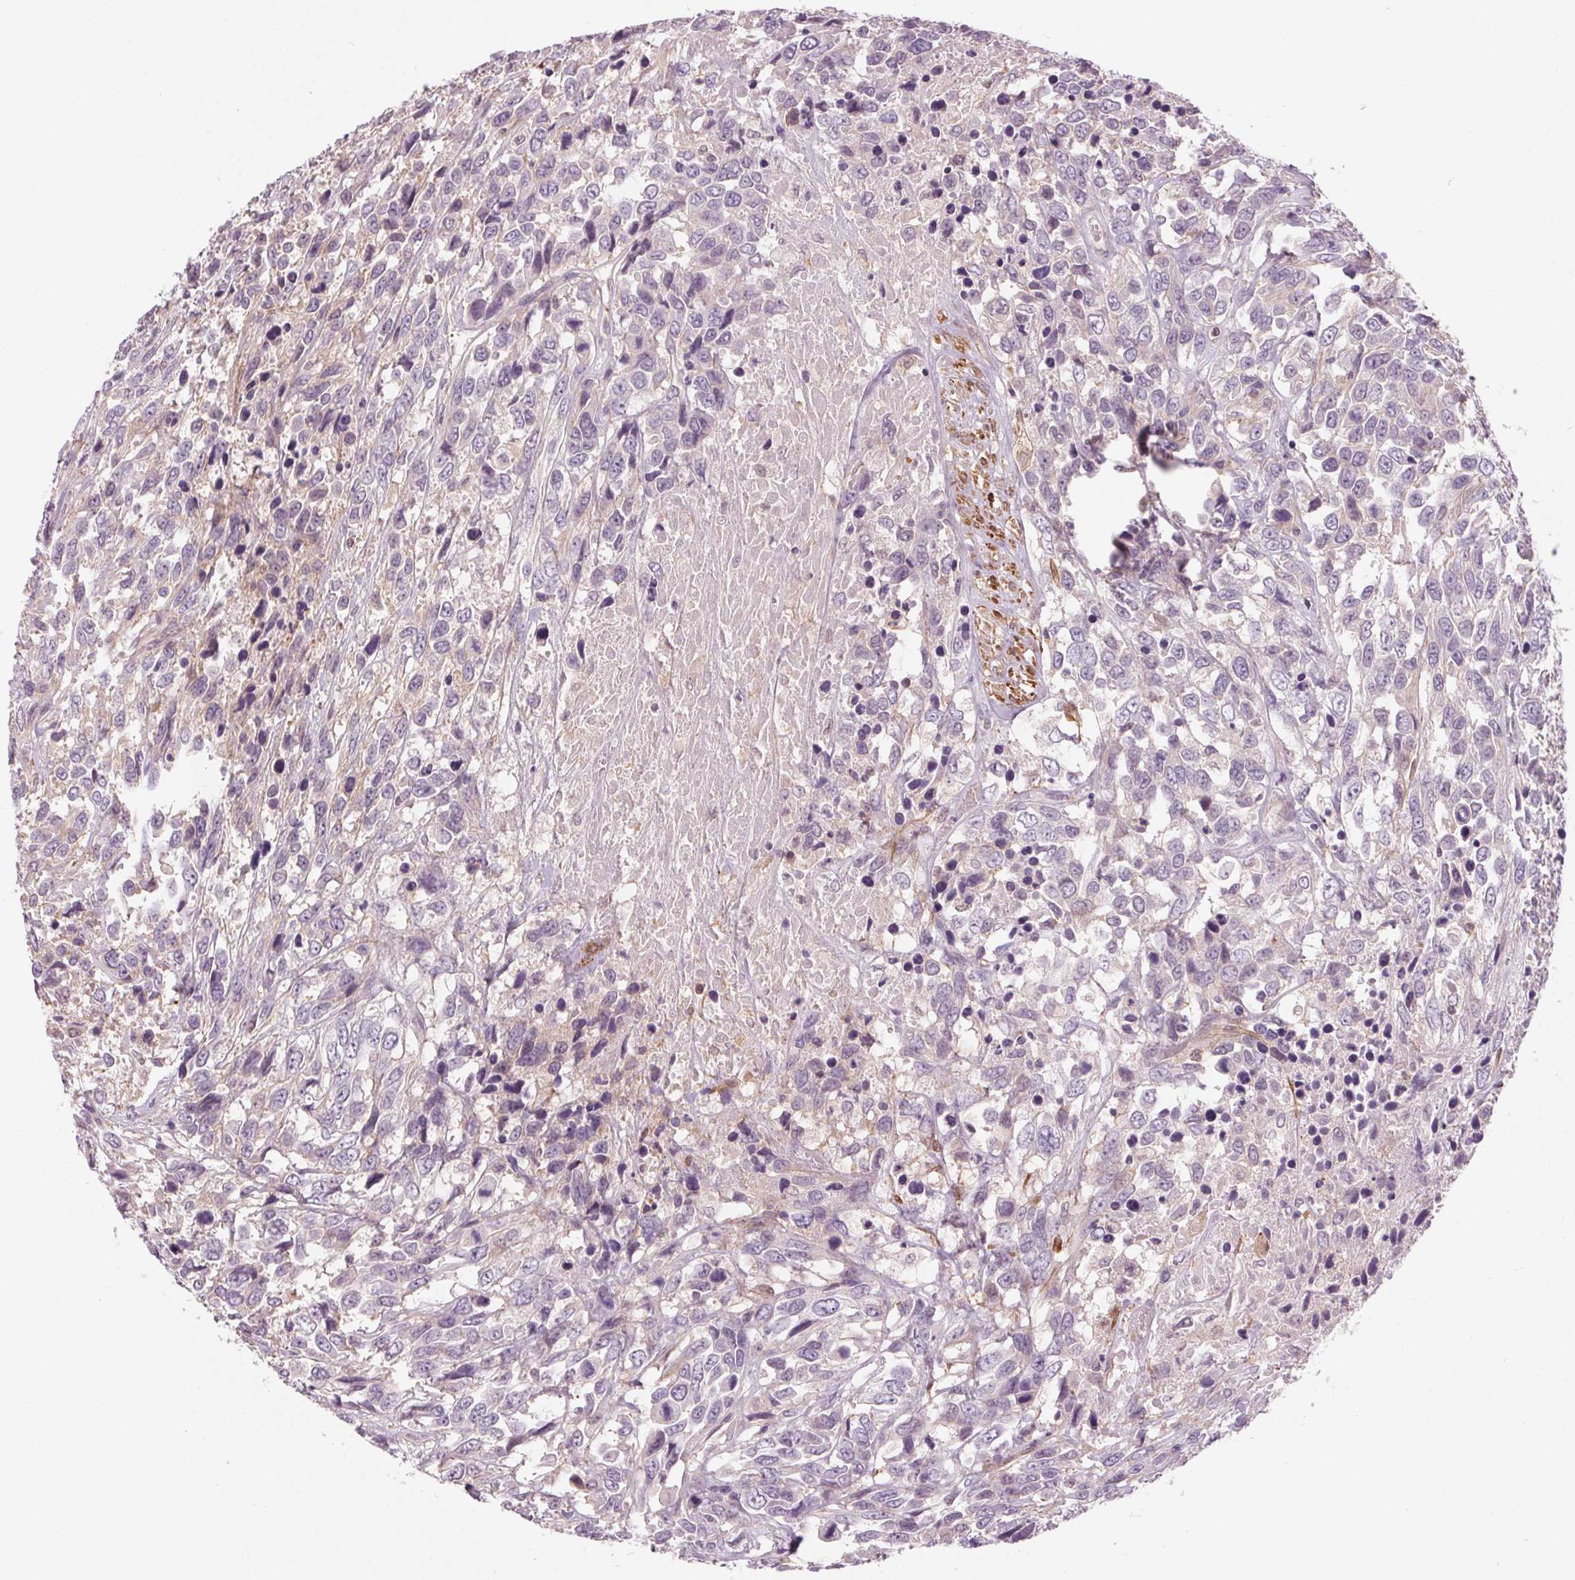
{"staining": {"intensity": "negative", "quantity": "none", "location": "none"}, "tissue": "urothelial cancer", "cell_type": "Tumor cells", "image_type": "cancer", "snomed": [{"axis": "morphology", "description": "Urothelial carcinoma, High grade"}, {"axis": "topography", "description": "Urinary bladder"}], "caption": "This is an immunohistochemistry histopathology image of urothelial cancer. There is no expression in tumor cells.", "gene": "HHLA2", "patient": {"sex": "female", "age": 70}}